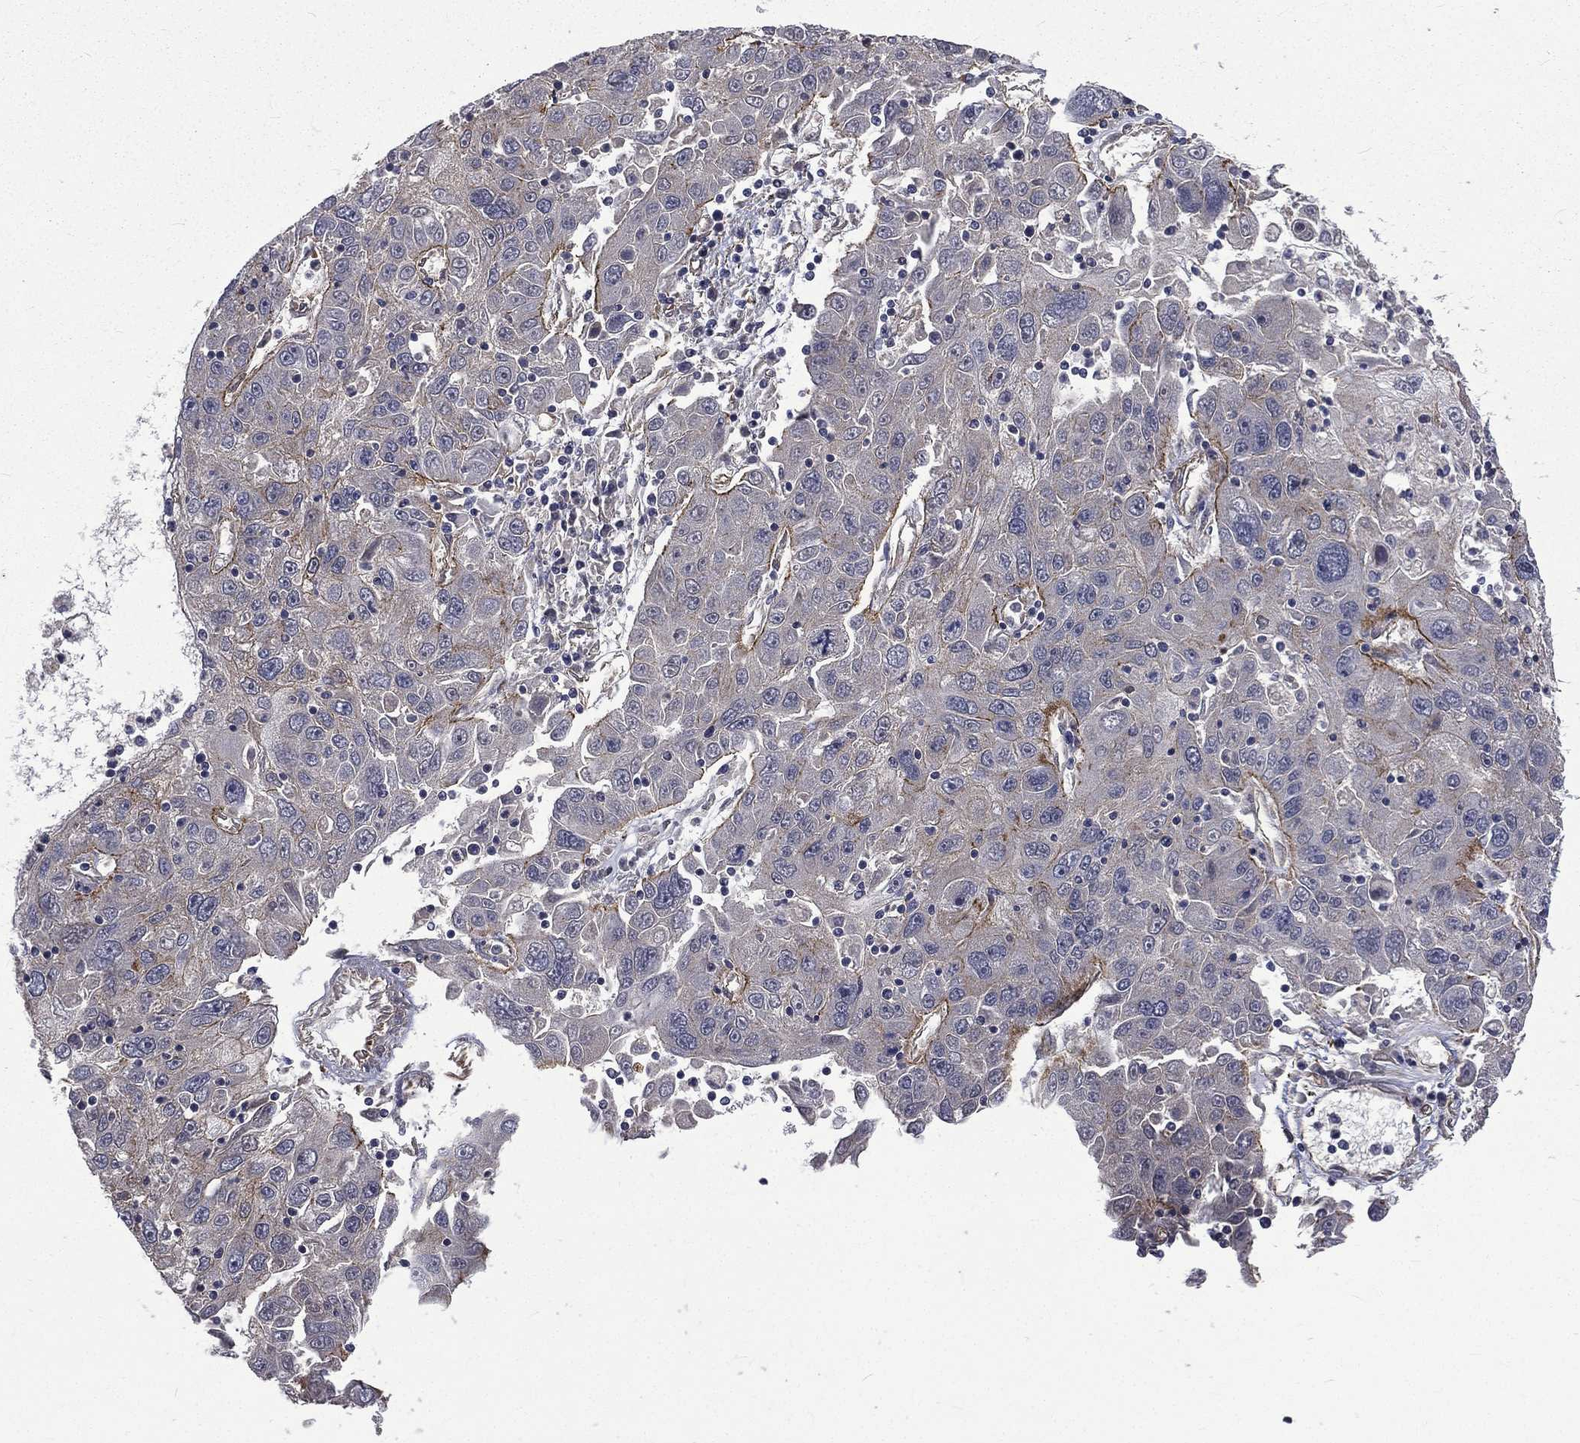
{"staining": {"intensity": "negative", "quantity": "none", "location": "none"}, "tissue": "stomach cancer", "cell_type": "Tumor cells", "image_type": "cancer", "snomed": [{"axis": "morphology", "description": "Adenocarcinoma, NOS"}, {"axis": "topography", "description": "Stomach"}], "caption": "Tumor cells are negative for protein expression in human stomach adenocarcinoma.", "gene": "PPFIBP1", "patient": {"sex": "male", "age": 56}}